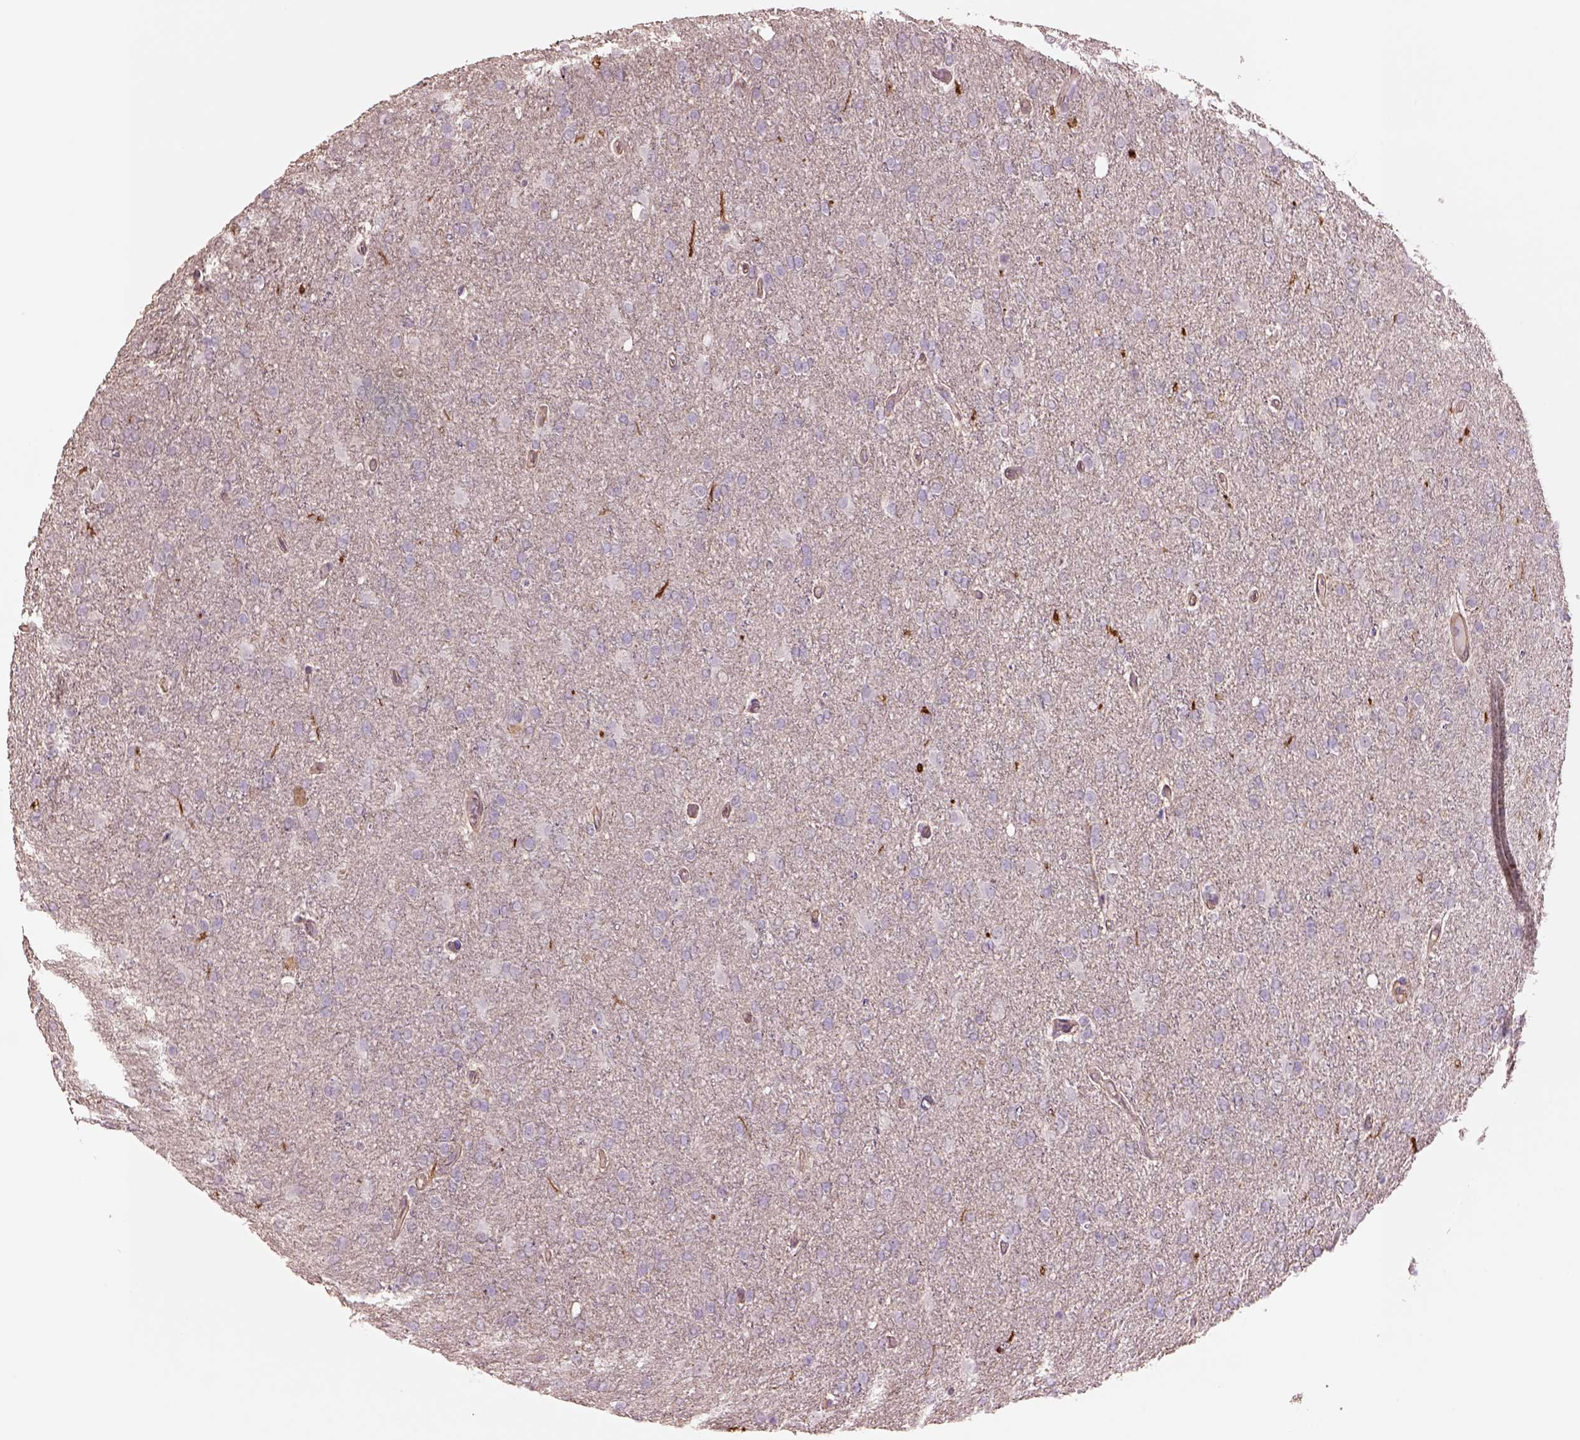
{"staining": {"intensity": "negative", "quantity": "none", "location": "none"}, "tissue": "glioma", "cell_type": "Tumor cells", "image_type": "cancer", "snomed": [{"axis": "morphology", "description": "Glioma, malignant, High grade"}, {"axis": "topography", "description": "Cerebral cortex"}], "caption": "A high-resolution image shows IHC staining of high-grade glioma (malignant), which shows no significant staining in tumor cells.", "gene": "LIN7A", "patient": {"sex": "male", "age": 70}}